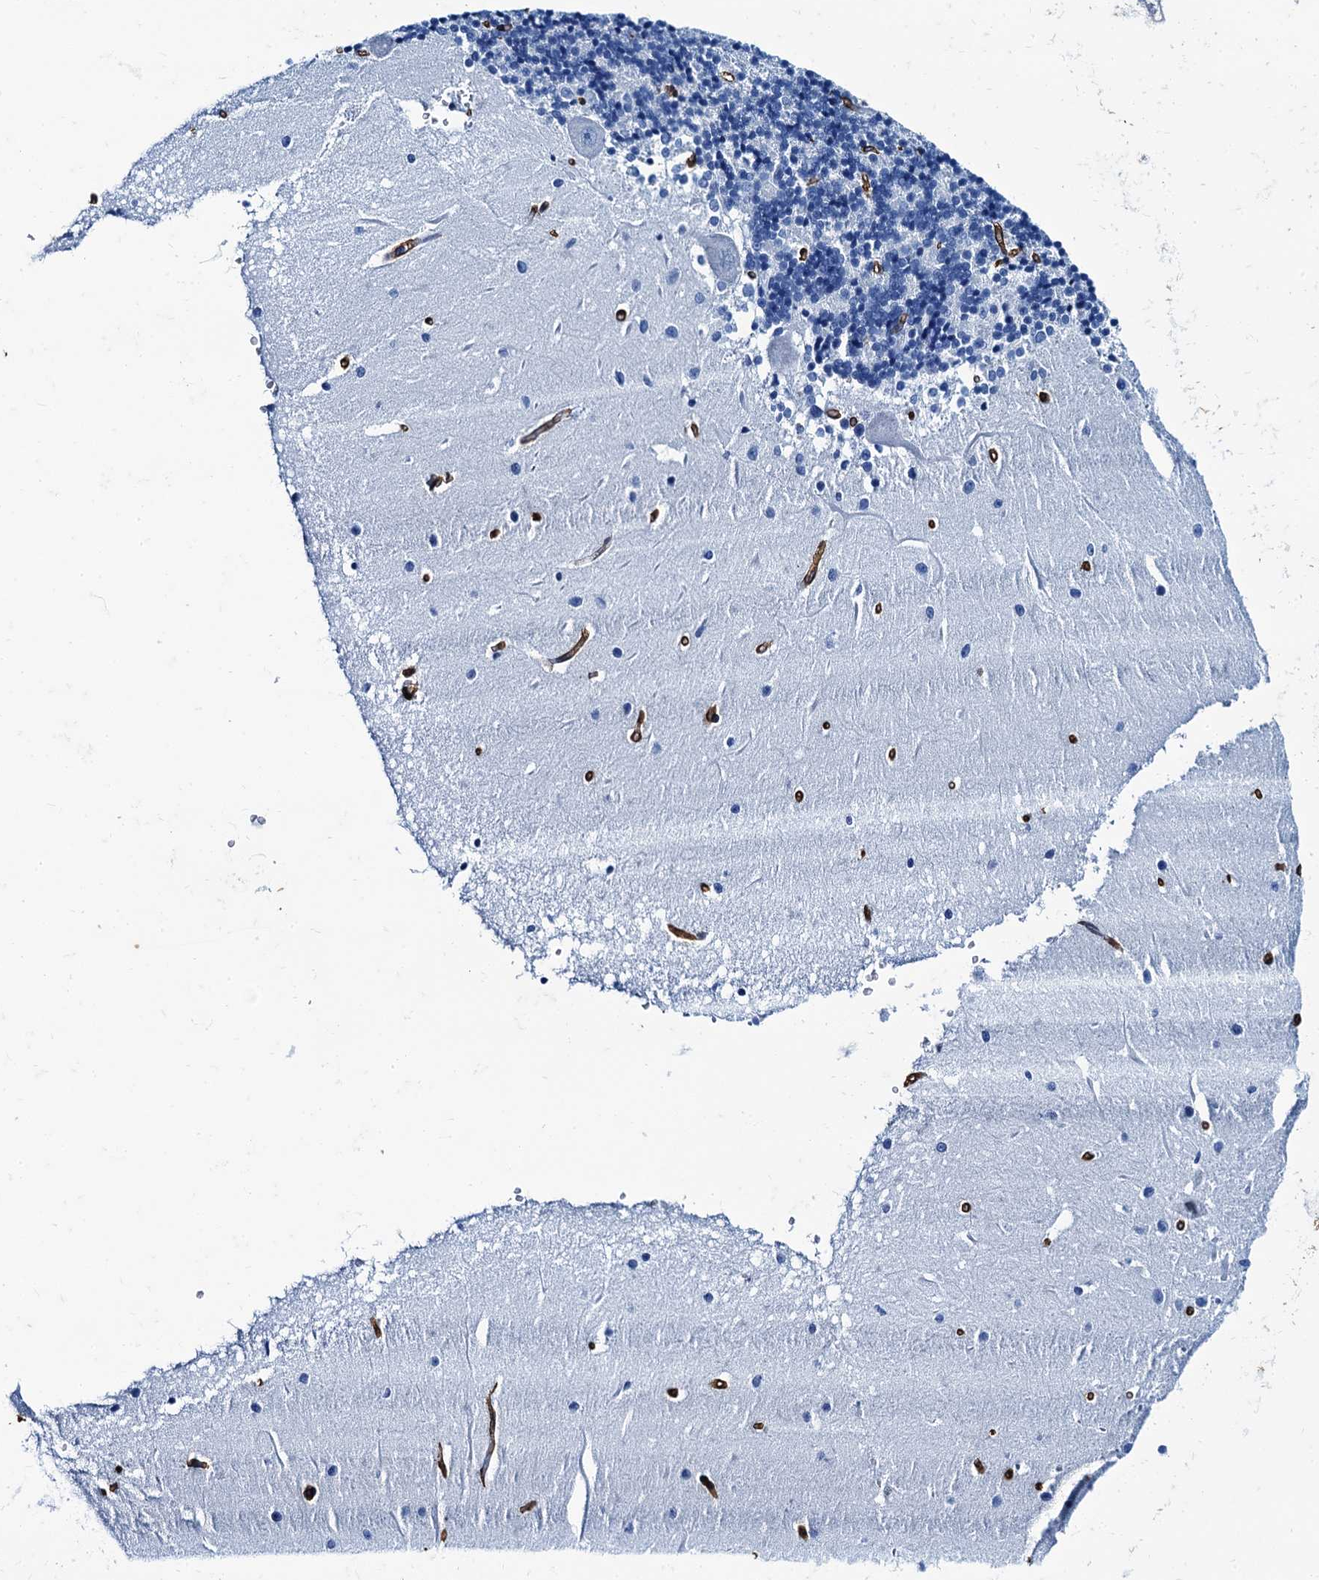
{"staining": {"intensity": "negative", "quantity": "none", "location": "none"}, "tissue": "cerebellum", "cell_type": "Cells in granular layer", "image_type": "normal", "snomed": [{"axis": "morphology", "description": "Normal tissue, NOS"}, {"axis": "topography", "description": "Cerebellum"}], "caption": "Immunohistochemistry (IHC) micrograph of benign cerebellum: human cerebellum stained with DAB (3,3'-diaminobenzidine) demonstrates no significant protein staining in cells in granular layer.", "gene": "CAVIN2", "patient": {"sex": "male", "age": 37}}